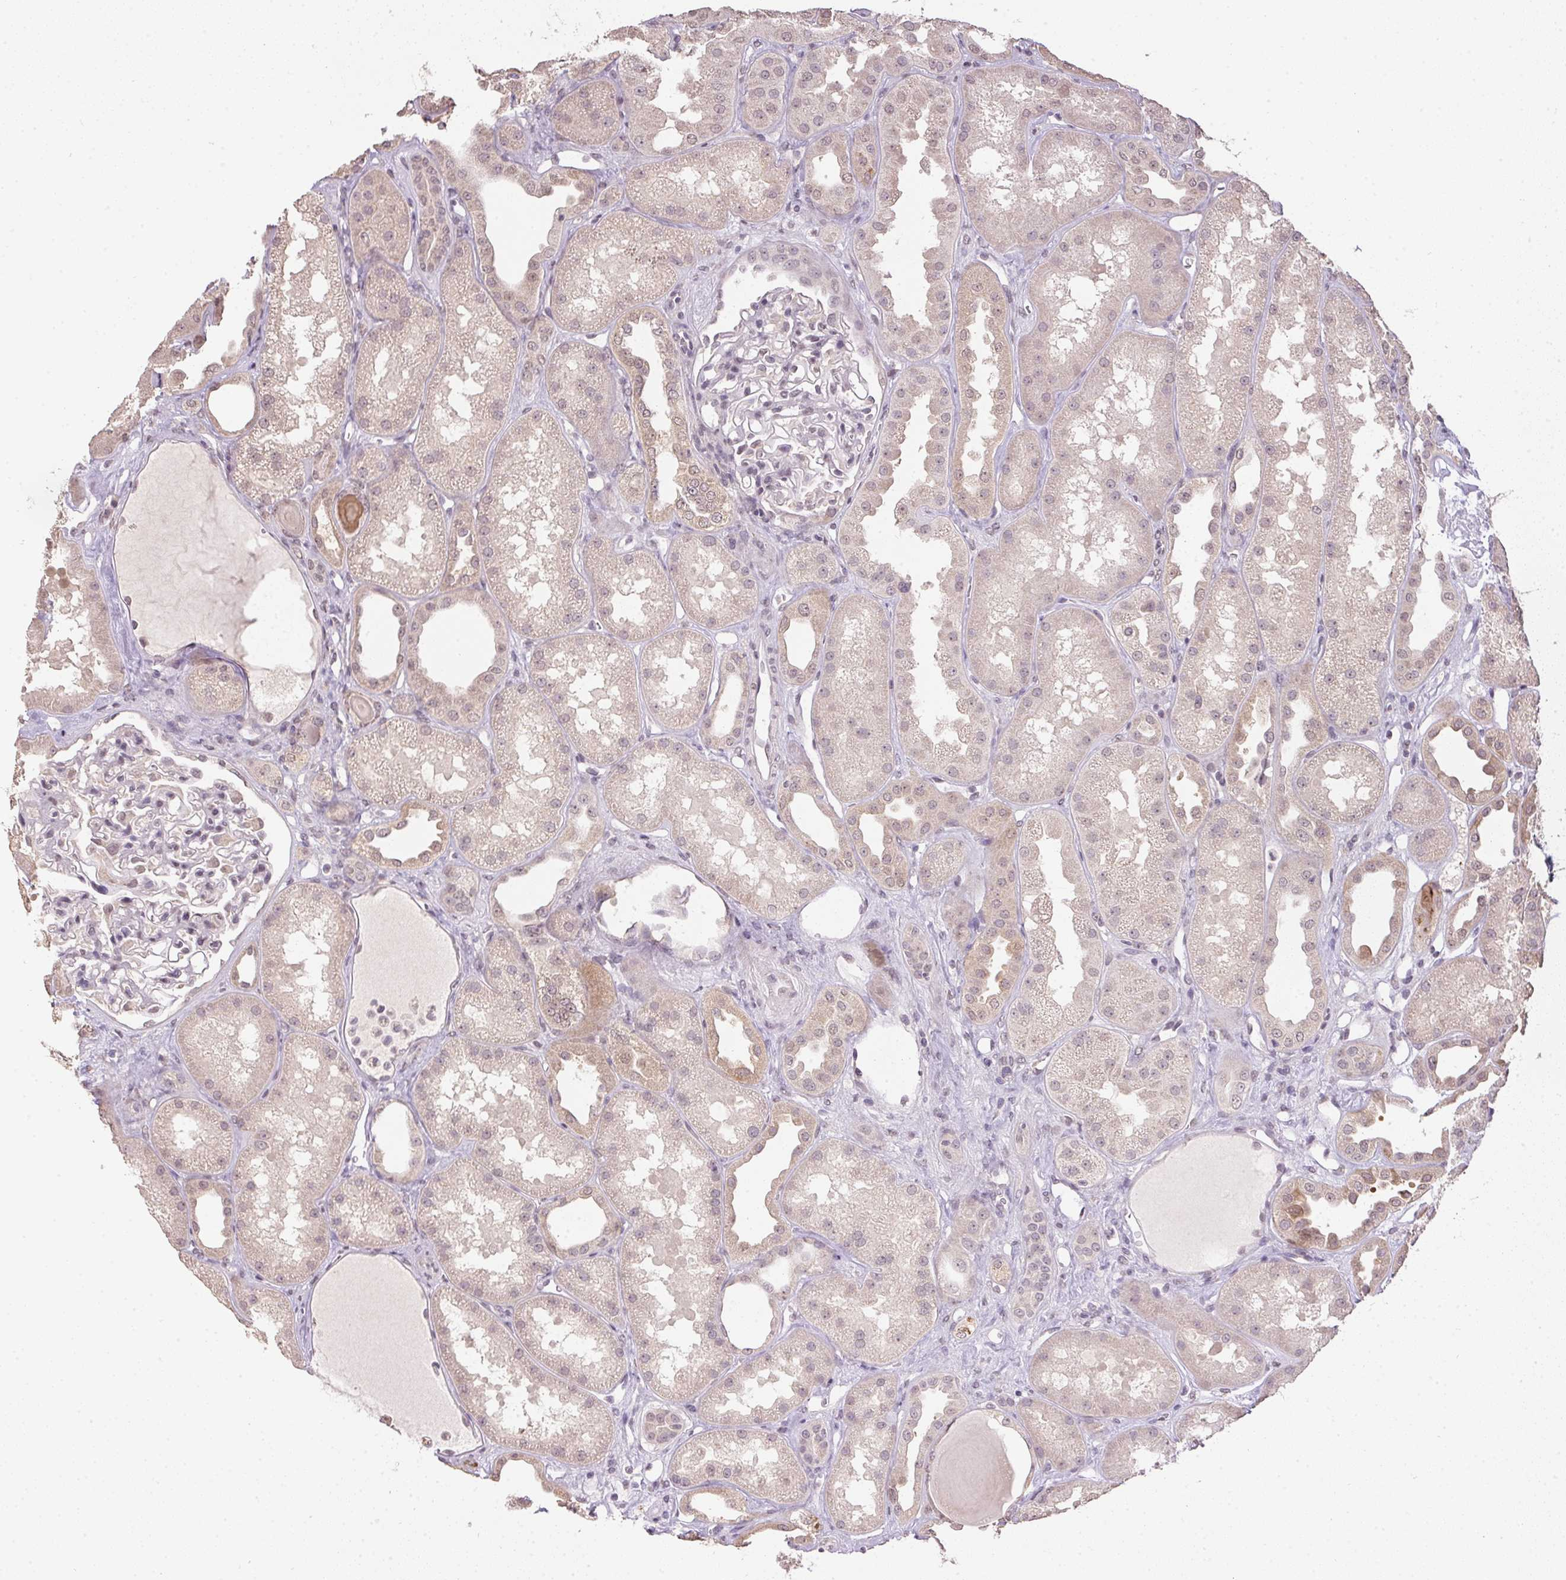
{"staining": {"intensity": "negative", "quantity": "none", "location": "none"}, "tissue": "kidney", "cell_type": "Cells in glomeruli", "image_type": "normal", "snomed": [{"axis": "morphology", "description": "Normal tissue, NOS"}, {"axis": "topography", "description": "Kidney"}], "caption": "Micrograph shows no significant protein expression in cells in glomeruli of unremarkable kidney. (DAB (3,3'-diaminobenzidine) immunohistochemistry visualized using brightfield microscopy, high magnification).", "gene": "PPP4R4", "patient": {"sex": "male", "age": 61}}